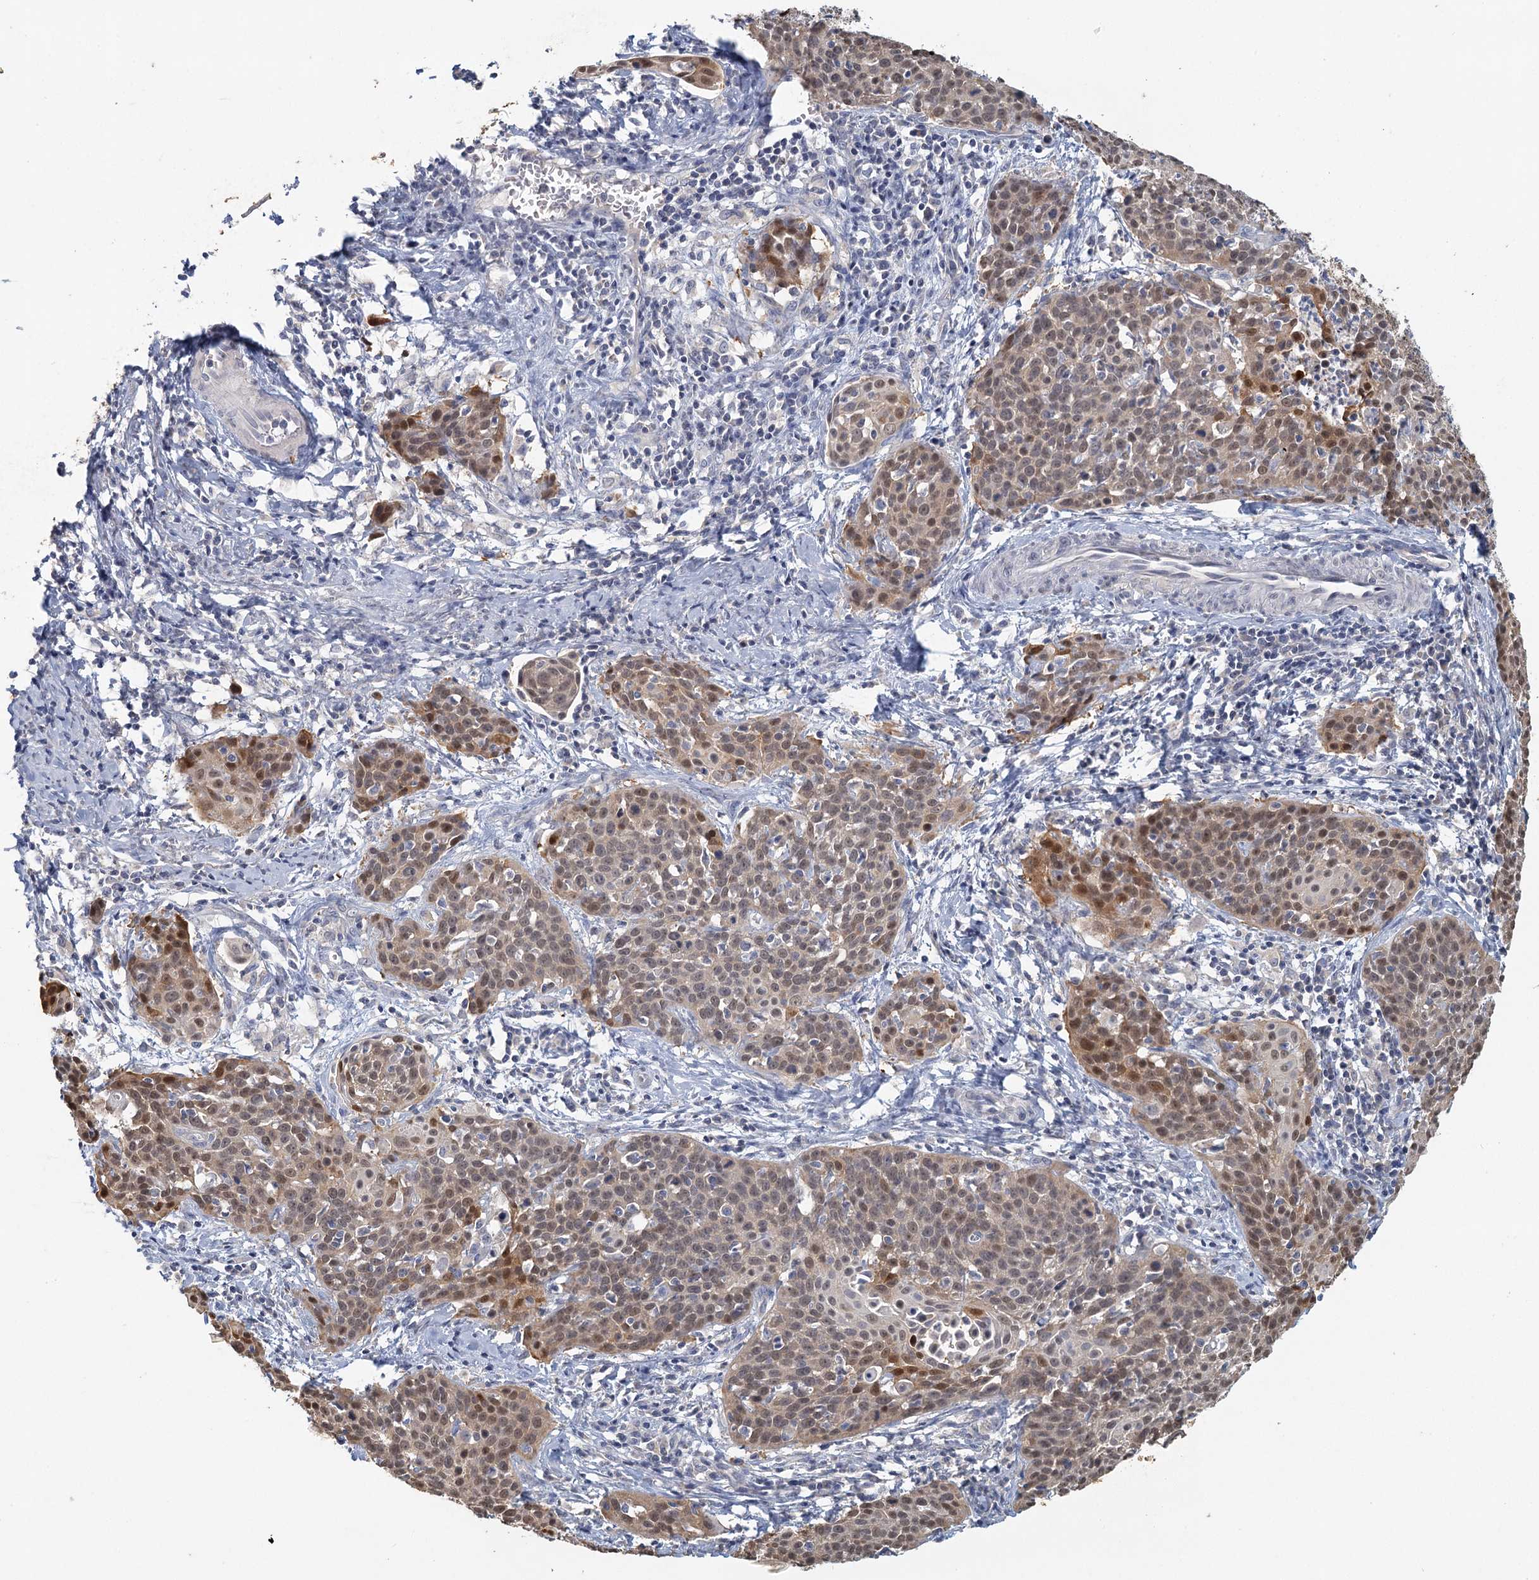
{"staining": {"intensity": "moderate", "quantity": ">75%", "location": "cytoplasmic/membranous,nuclear"}, "tissue": "cervical cancer", "cell_type": "Tumor cells", "image_type": "cancer", "snomed": [{"axis": "morphology", "description": "Squamous cell carcinoma, NOS"}, {"axis": "topography", "description": "Cervix"}], "caption": "A high-resolution photomicrograph shows immunohistochemistry (IHC) staining of squamous cell carcinoma (cervical), which reveals moderate cytoplasmic/membranous and nuclear staining in approximately >75% of tumor cells.", "gene": "MYO7B", "patient": {"sex": "female", "age": 38}}